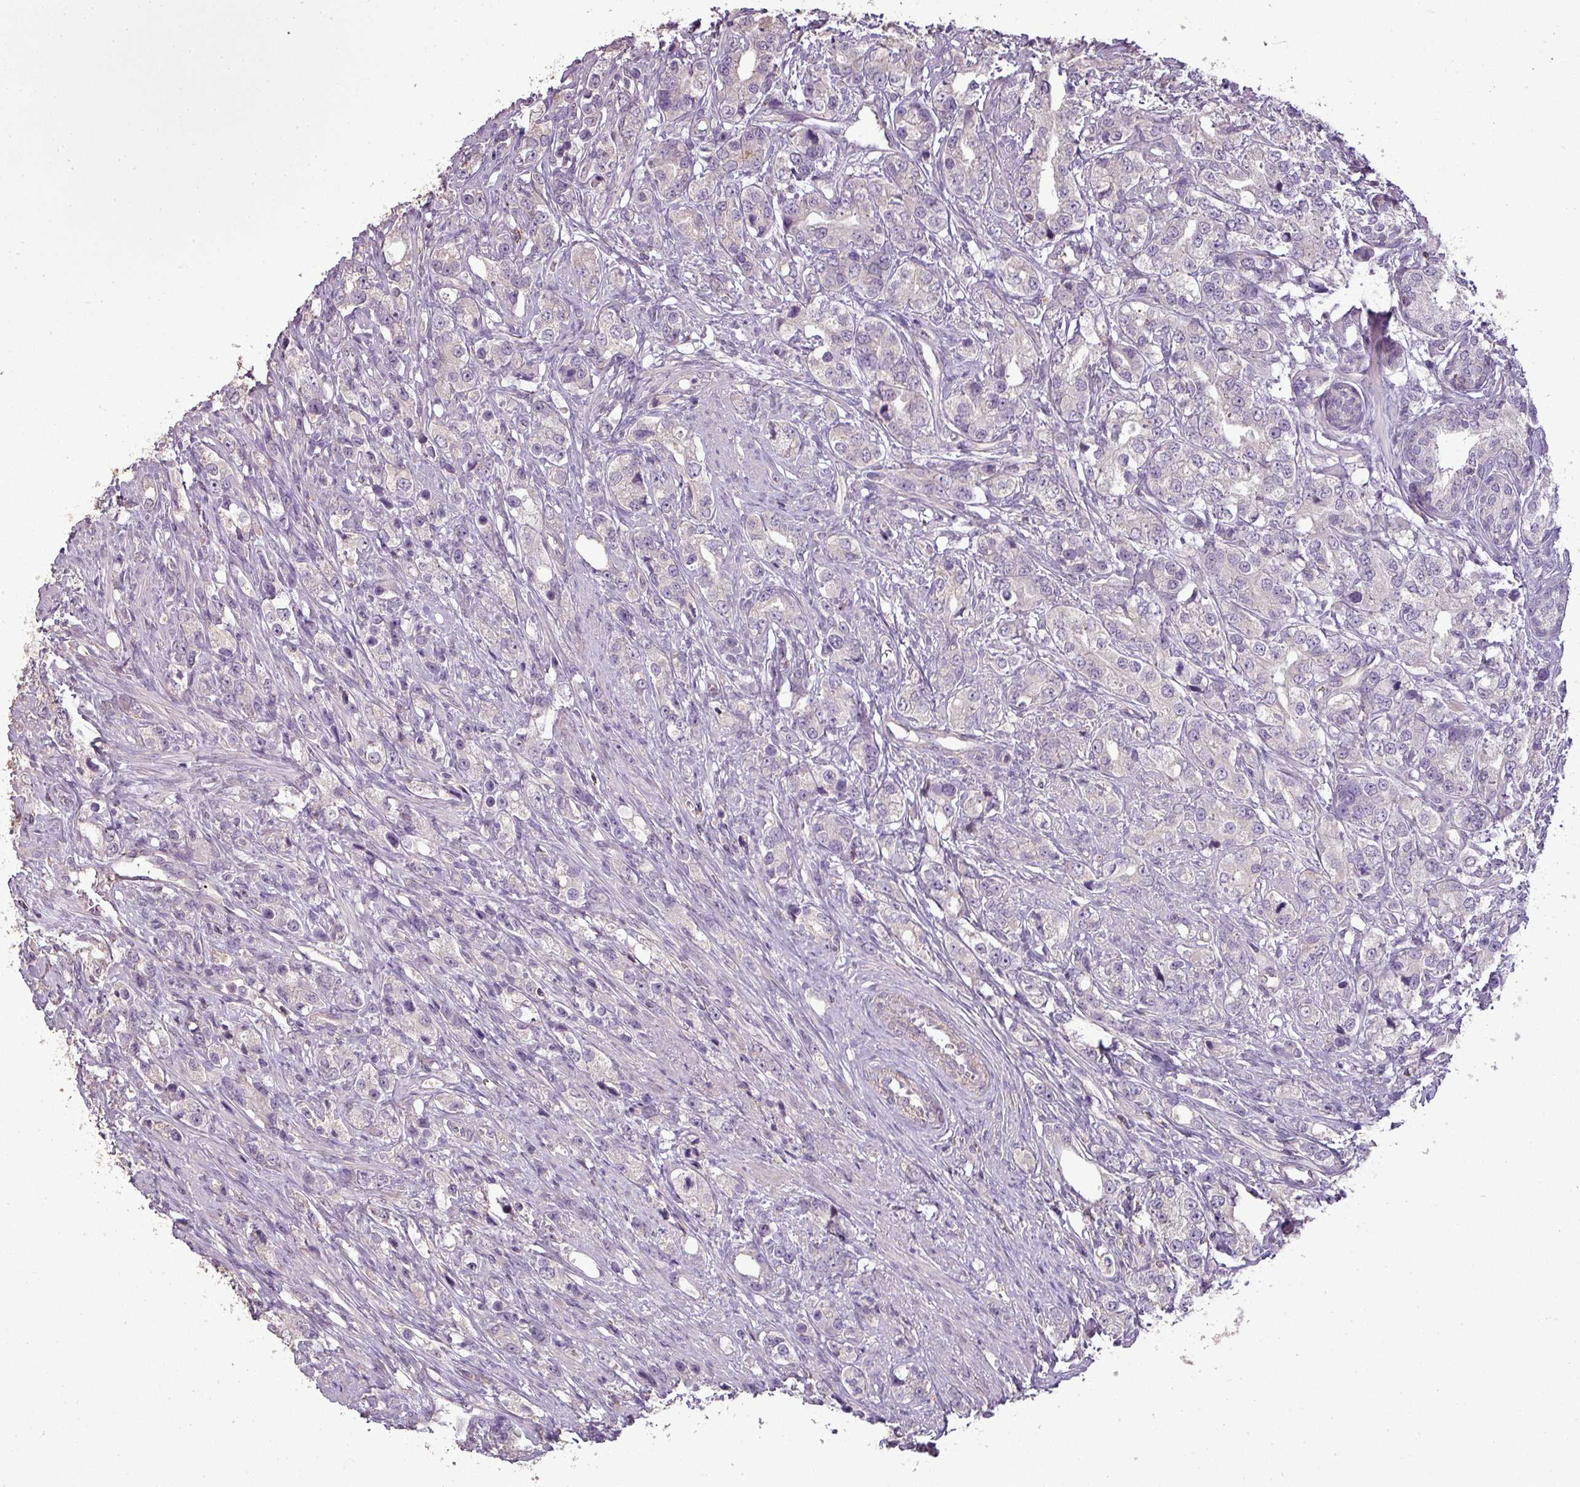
{"staining": {"intensity": "negative", "quantity": "none", "location": "none"}, "tissue": "prostate cancer", "cell_type": "Tumor cells", "image_type": "cancer", "snomed": [{"axis": "morphology", "description": "Adenocarcinoma, High grade"}, {"axis": "topography", "description": "Prostate"}], "caption": "Protein analysis of prostate cancer (adenocarcinoma (high-grade)) shows no significant staining in tumor cells. (Brightfield microscopy of DAB (3,3'-diaminobenzidine) IHC at high magnification).", "gene": "LY9", "patient": {"sex": "male", "age": 63}}